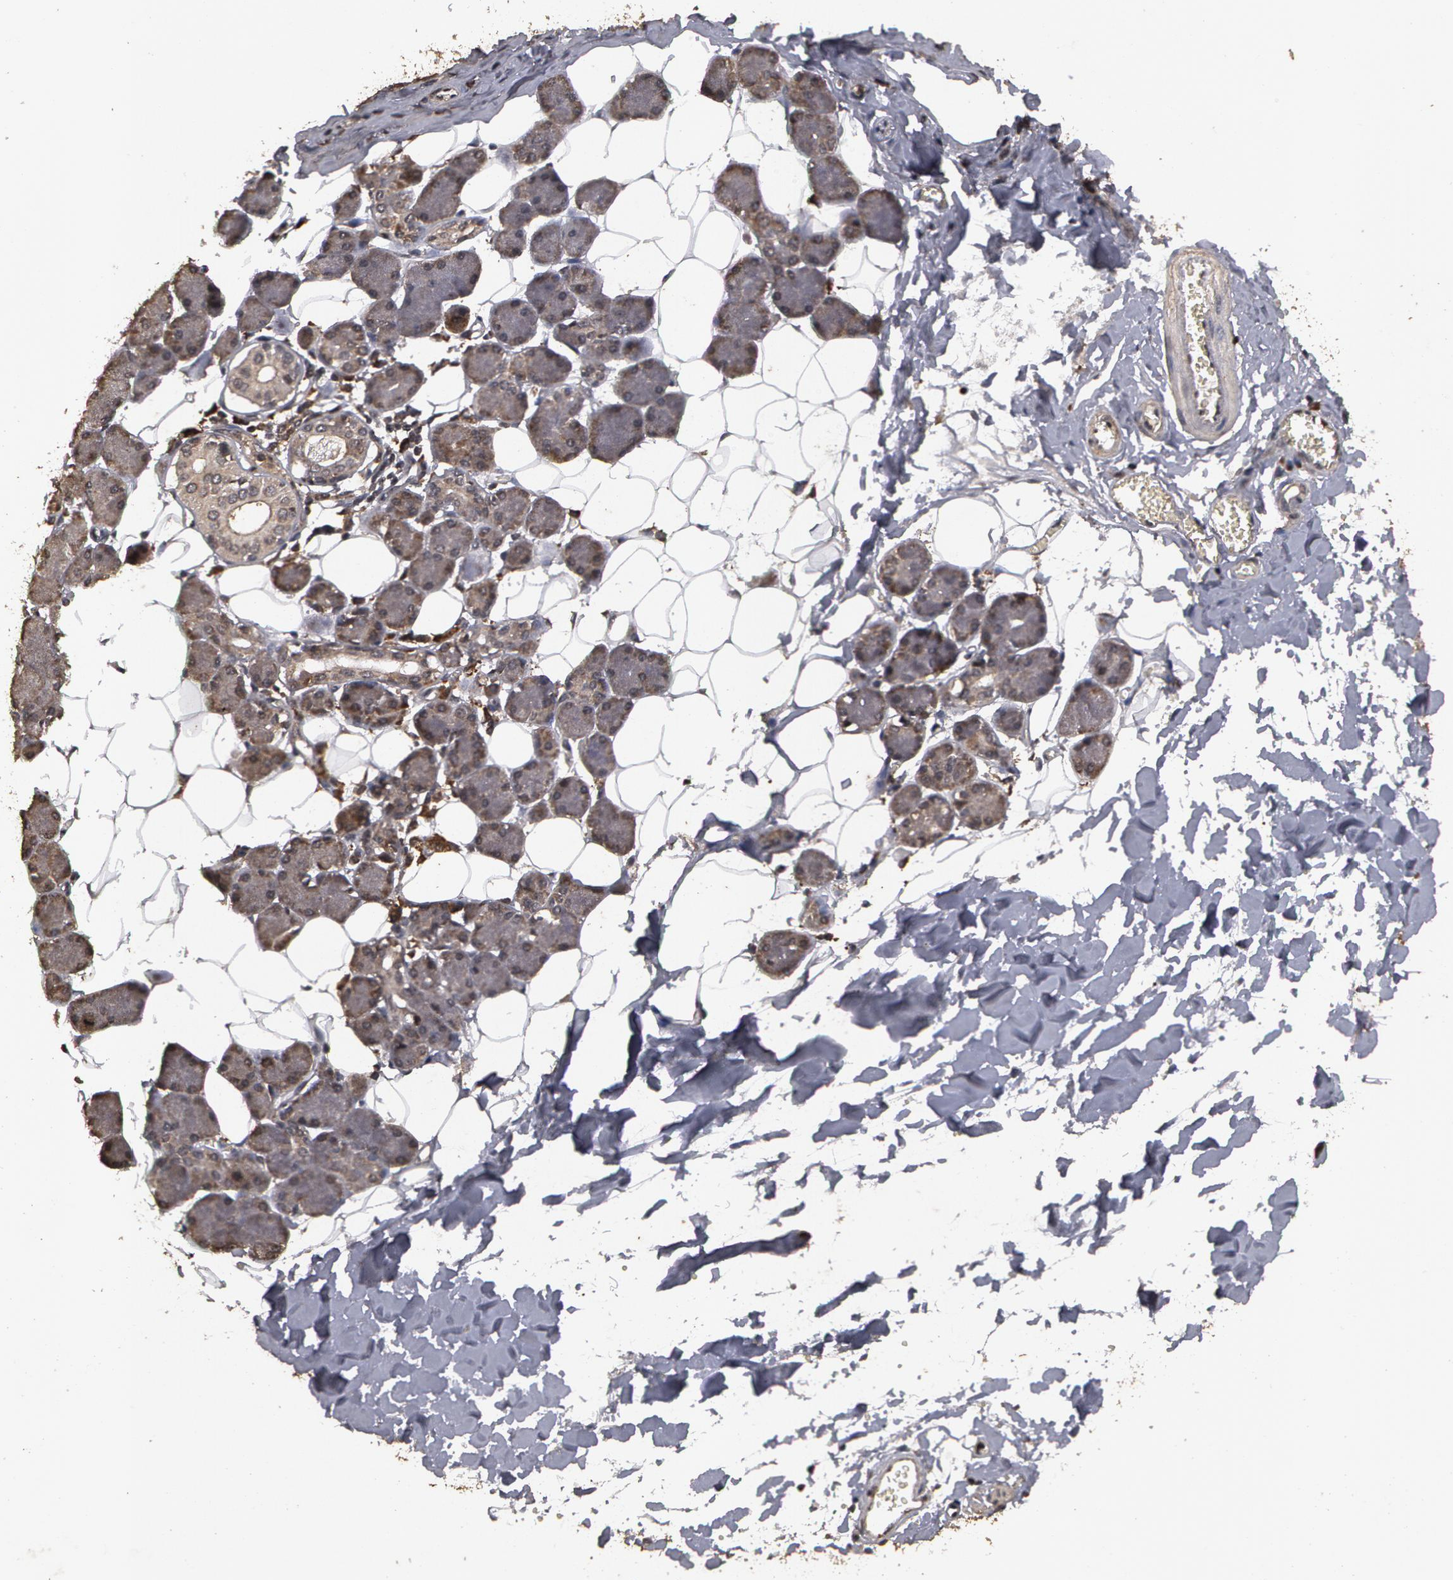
{"staining": {"intensity": "negative", "quantity": "none", "location": "none"}, "tissue": "salivary gland", "cell_type": "Glandular cells", "image_type": "normal", "snomed": [{"axis": "morphology", "description": "Normal tissue, NOS"}, {"axis": "morphology", "description": "Adenoma, NOS"}, {"axis": "topography", "description": "Salivary gland"}], "caption": "A high-resolution histopathology image shows IHC staining of benign salivary gland, which displays no significant staining in glandular cells. (Brightfield microscopy of DAB (3,3'-diaminobenzidine) IHC at high magnification).", "gene": "CALR", "patient": {"sex": "female", "age": 32}}